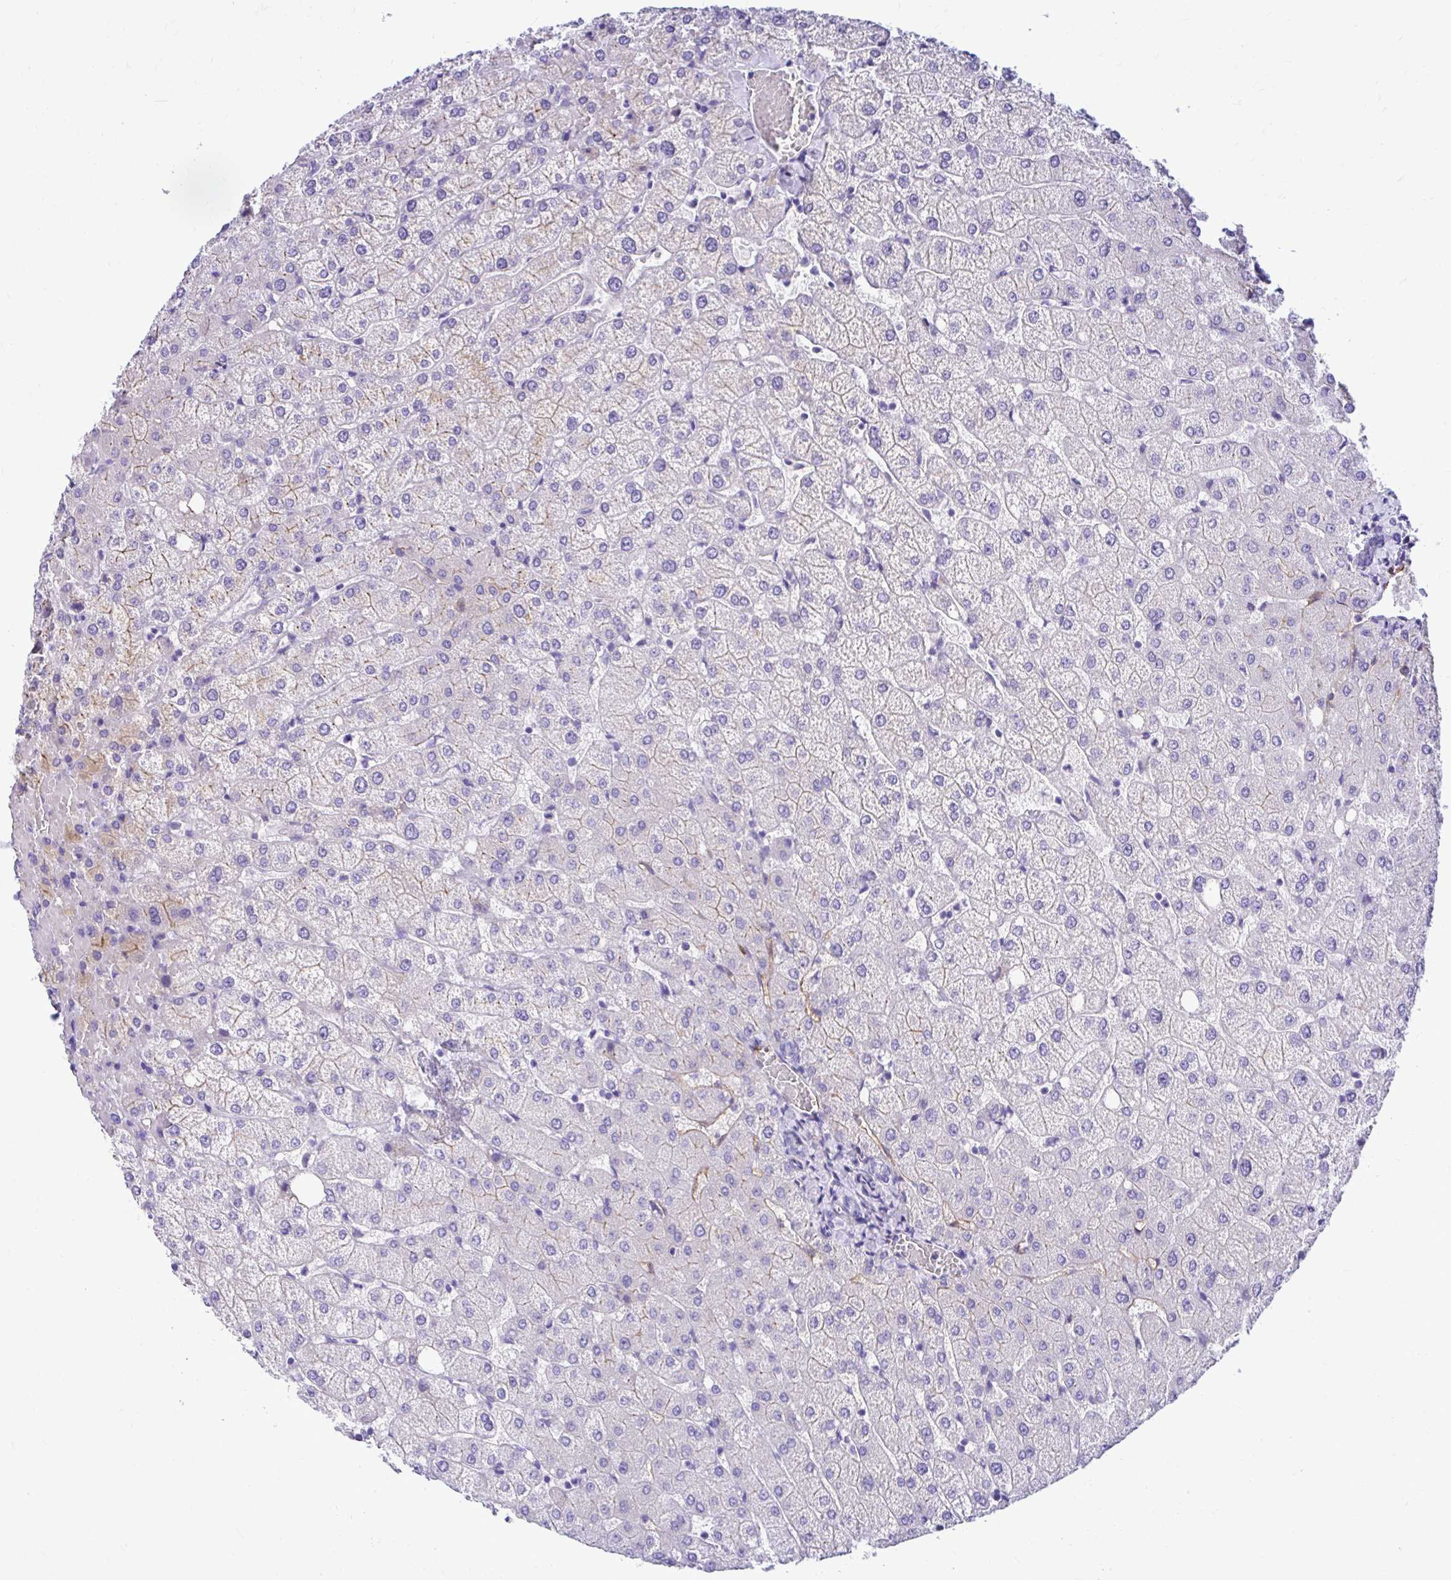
{"staining": {"intensity": "negative", "quantity": "none", "location": "none"}, "tissue": "liver", "cell_type": "Cholangiocytes", "image_type": "normal", "snomed": [{"axis": "morphology", "description": "Normal tissue, NOS"}, {"axis": "topography", "description": "Liver"}], "caption": "IHC of benign human liver shows no staining in cholangiocytes.", "gene": "ABCG2", "patient": {"sex": "female", "age": 54}}